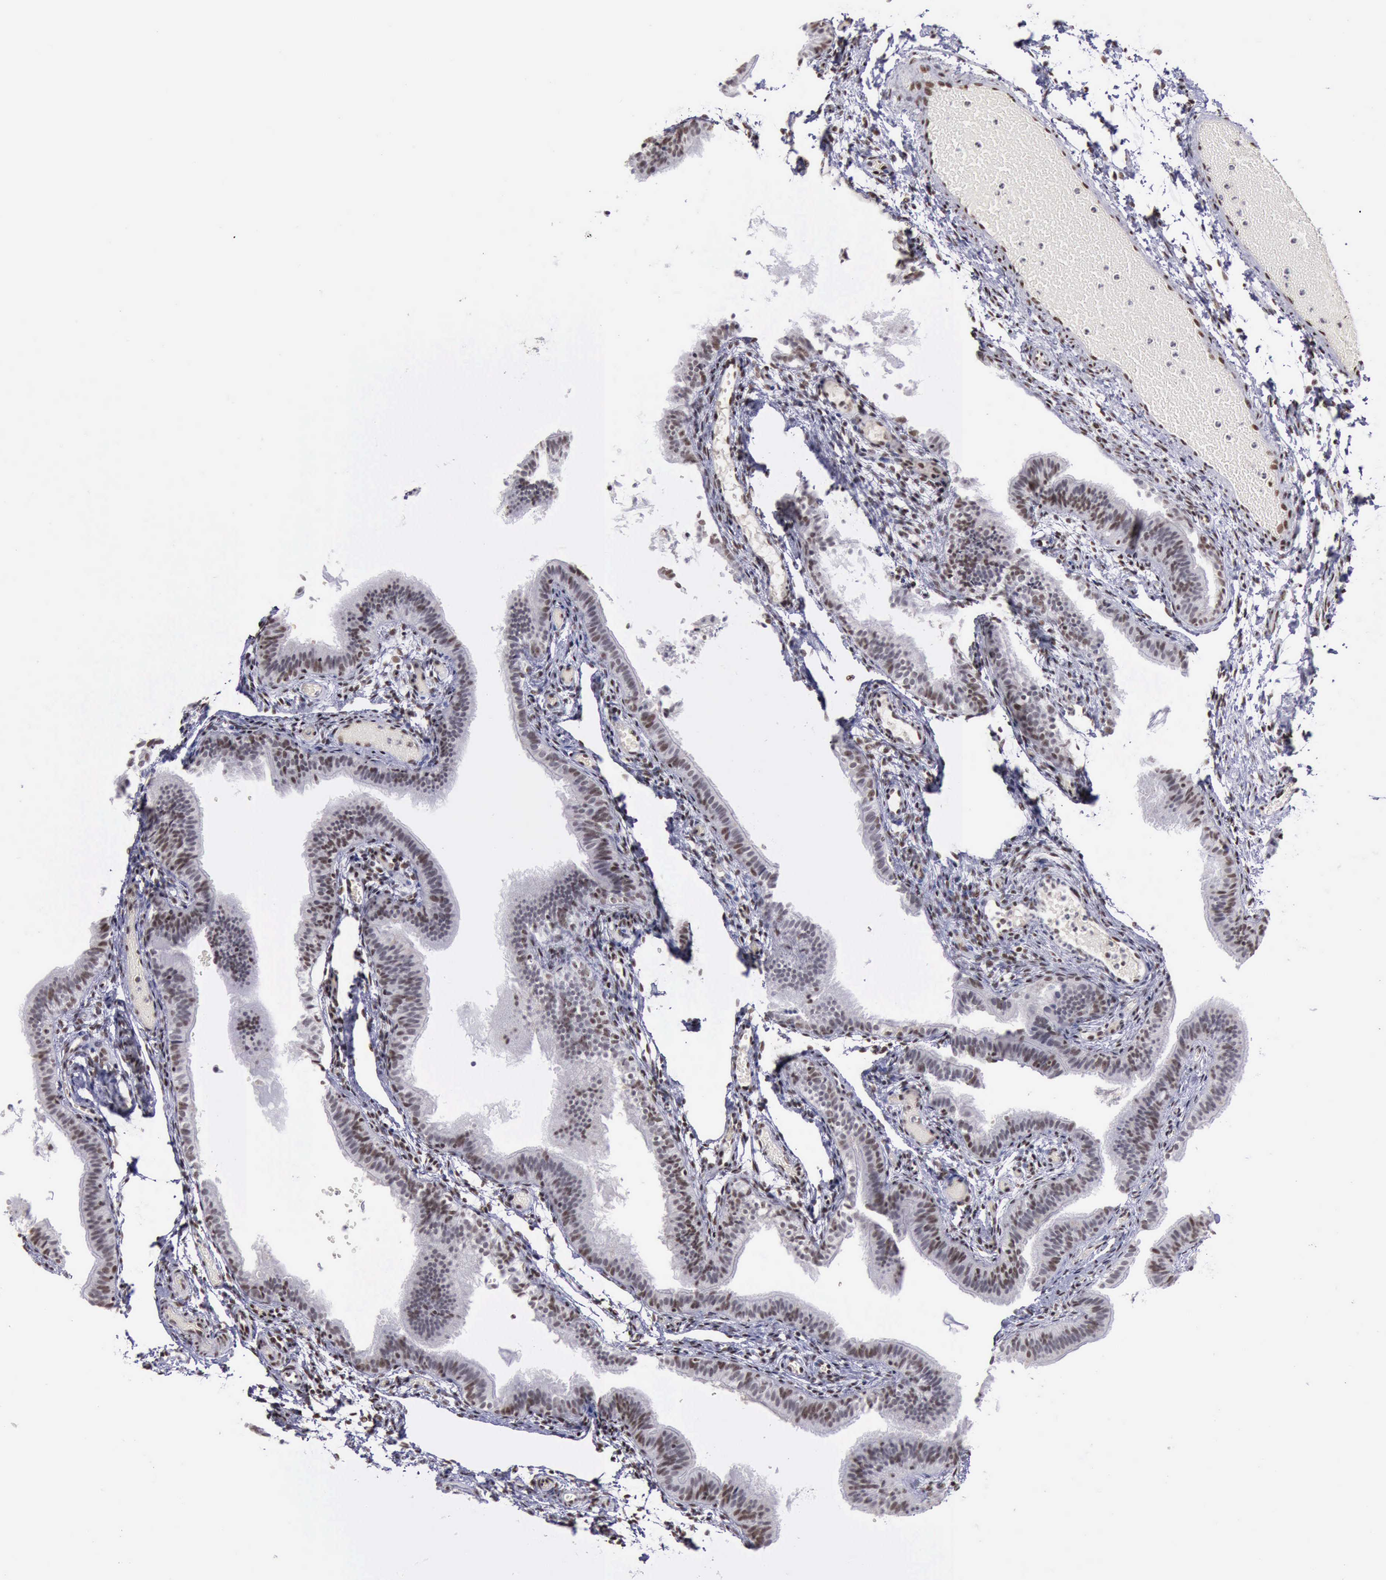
{"staining": {"intensity": "strong", "quantity": ">75%", "location": "nuclear"}, "tissue": "fallopian tube", "cell_type": "Glandular cells", "image_type": "normal", "snomed": [{"axis": "morphology", "description": "Normal tissue, NOS"}, {"axis": "morphology", "description": "Dermoid, NOS"}, {"axis": "topography", "description": "Fallopian tube"}], "caption": "Approximately >75% of glandular cells in normal fallopian tube demonstrate strong nuclear protein positivity as visualized by brown immunohistochemical staining.", "gene": "YY1", "patient": {"sex": "female", "age": 33}}